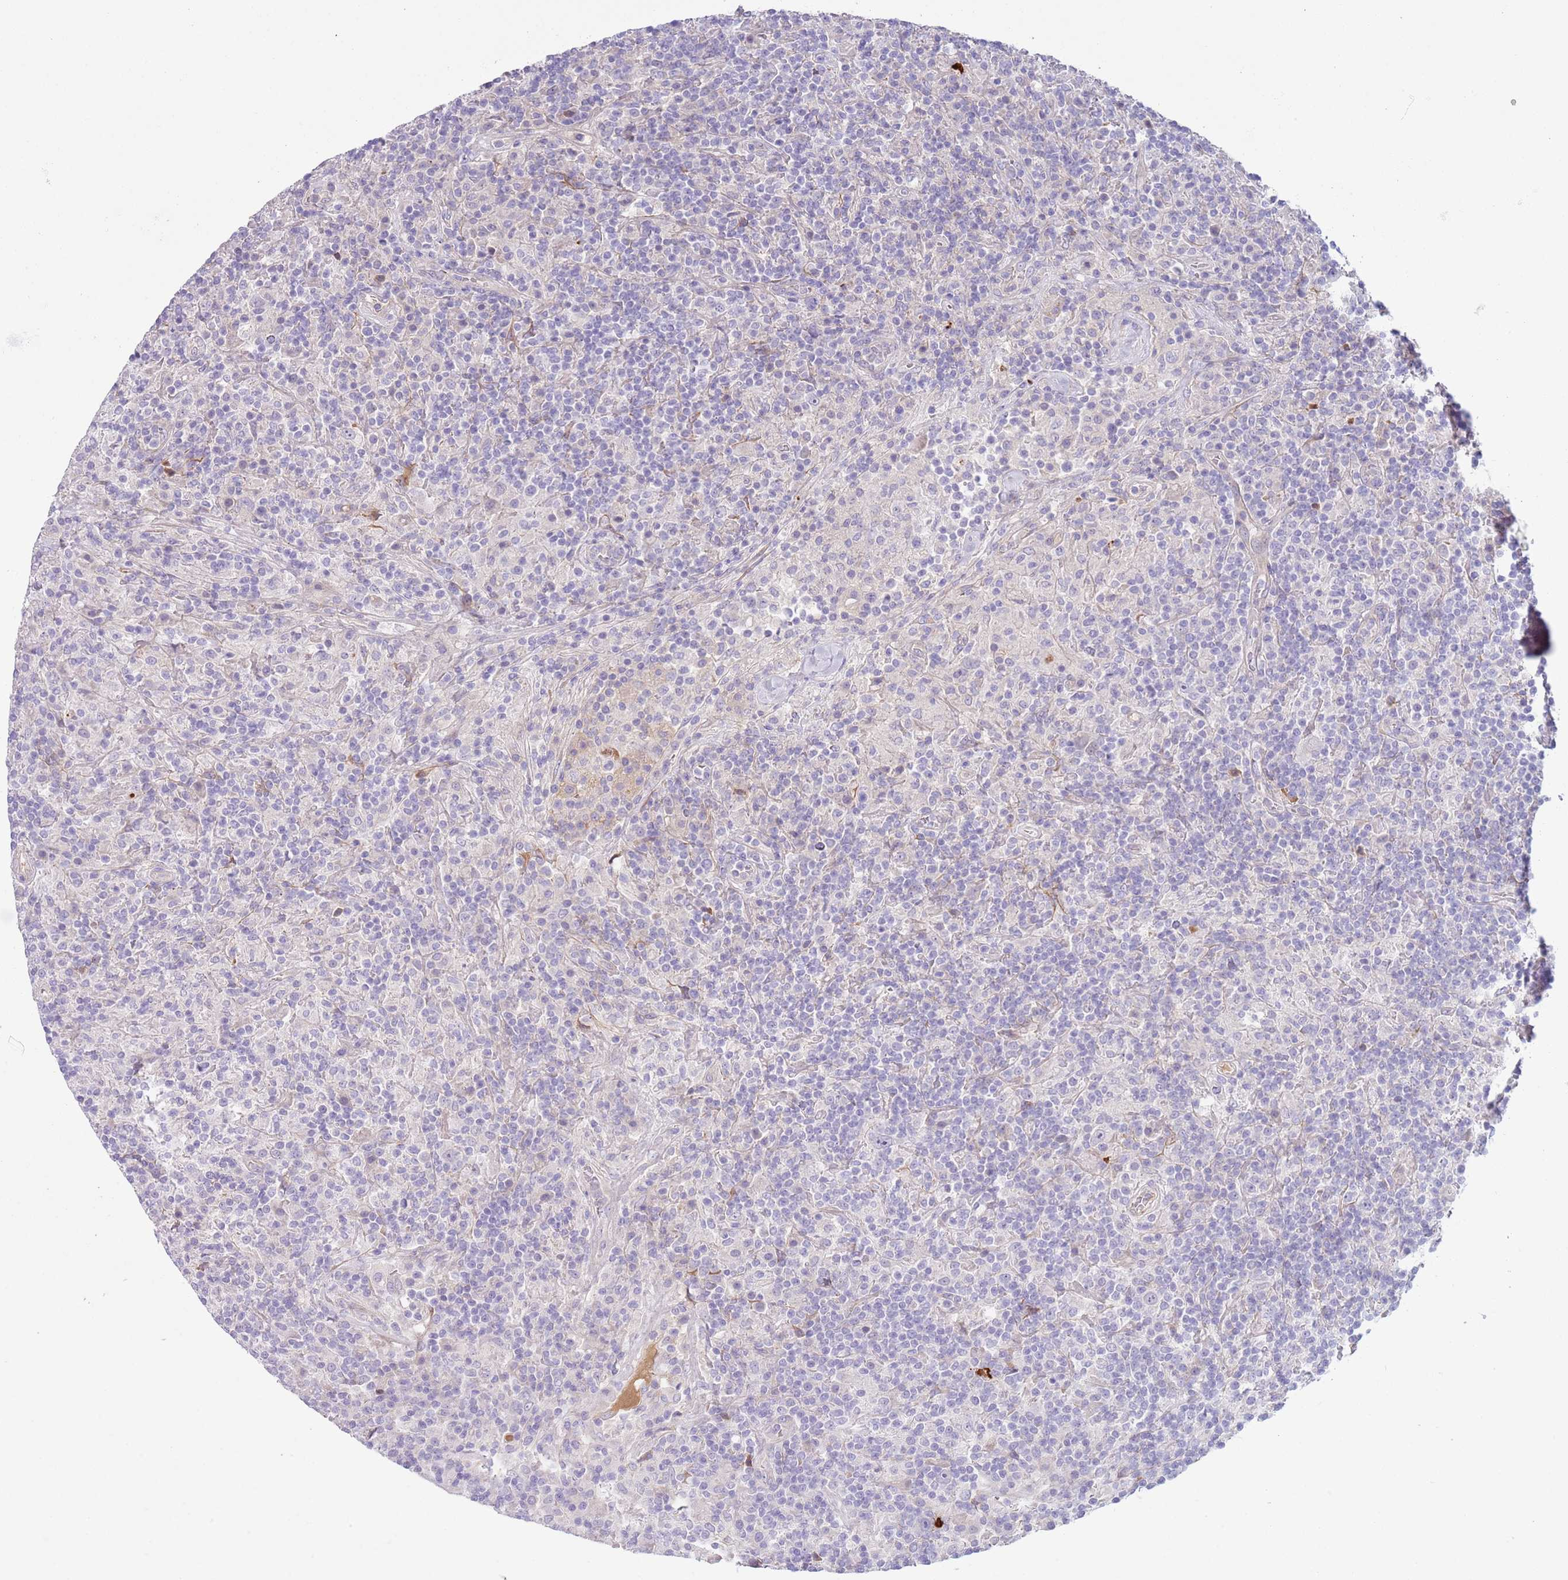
{"staining": {"intensity": "negative", "quantity": "none", "location": "none"}, "tissue": "lymphoma", "cell_type": "Tumor cells", "image_type": "cancer", "snomed": [{"axis": "morphology", "description": "Hodgkin's disease, NOS"}, {"axis": "topography", "description": "Lymph node"}], "caption": "DAB immunohistochemical staining of human Hodgkin's disease shows no significant expression in tumor cells.", "gene": "CFH", "patient": {"sex": "male", "age": 70}}